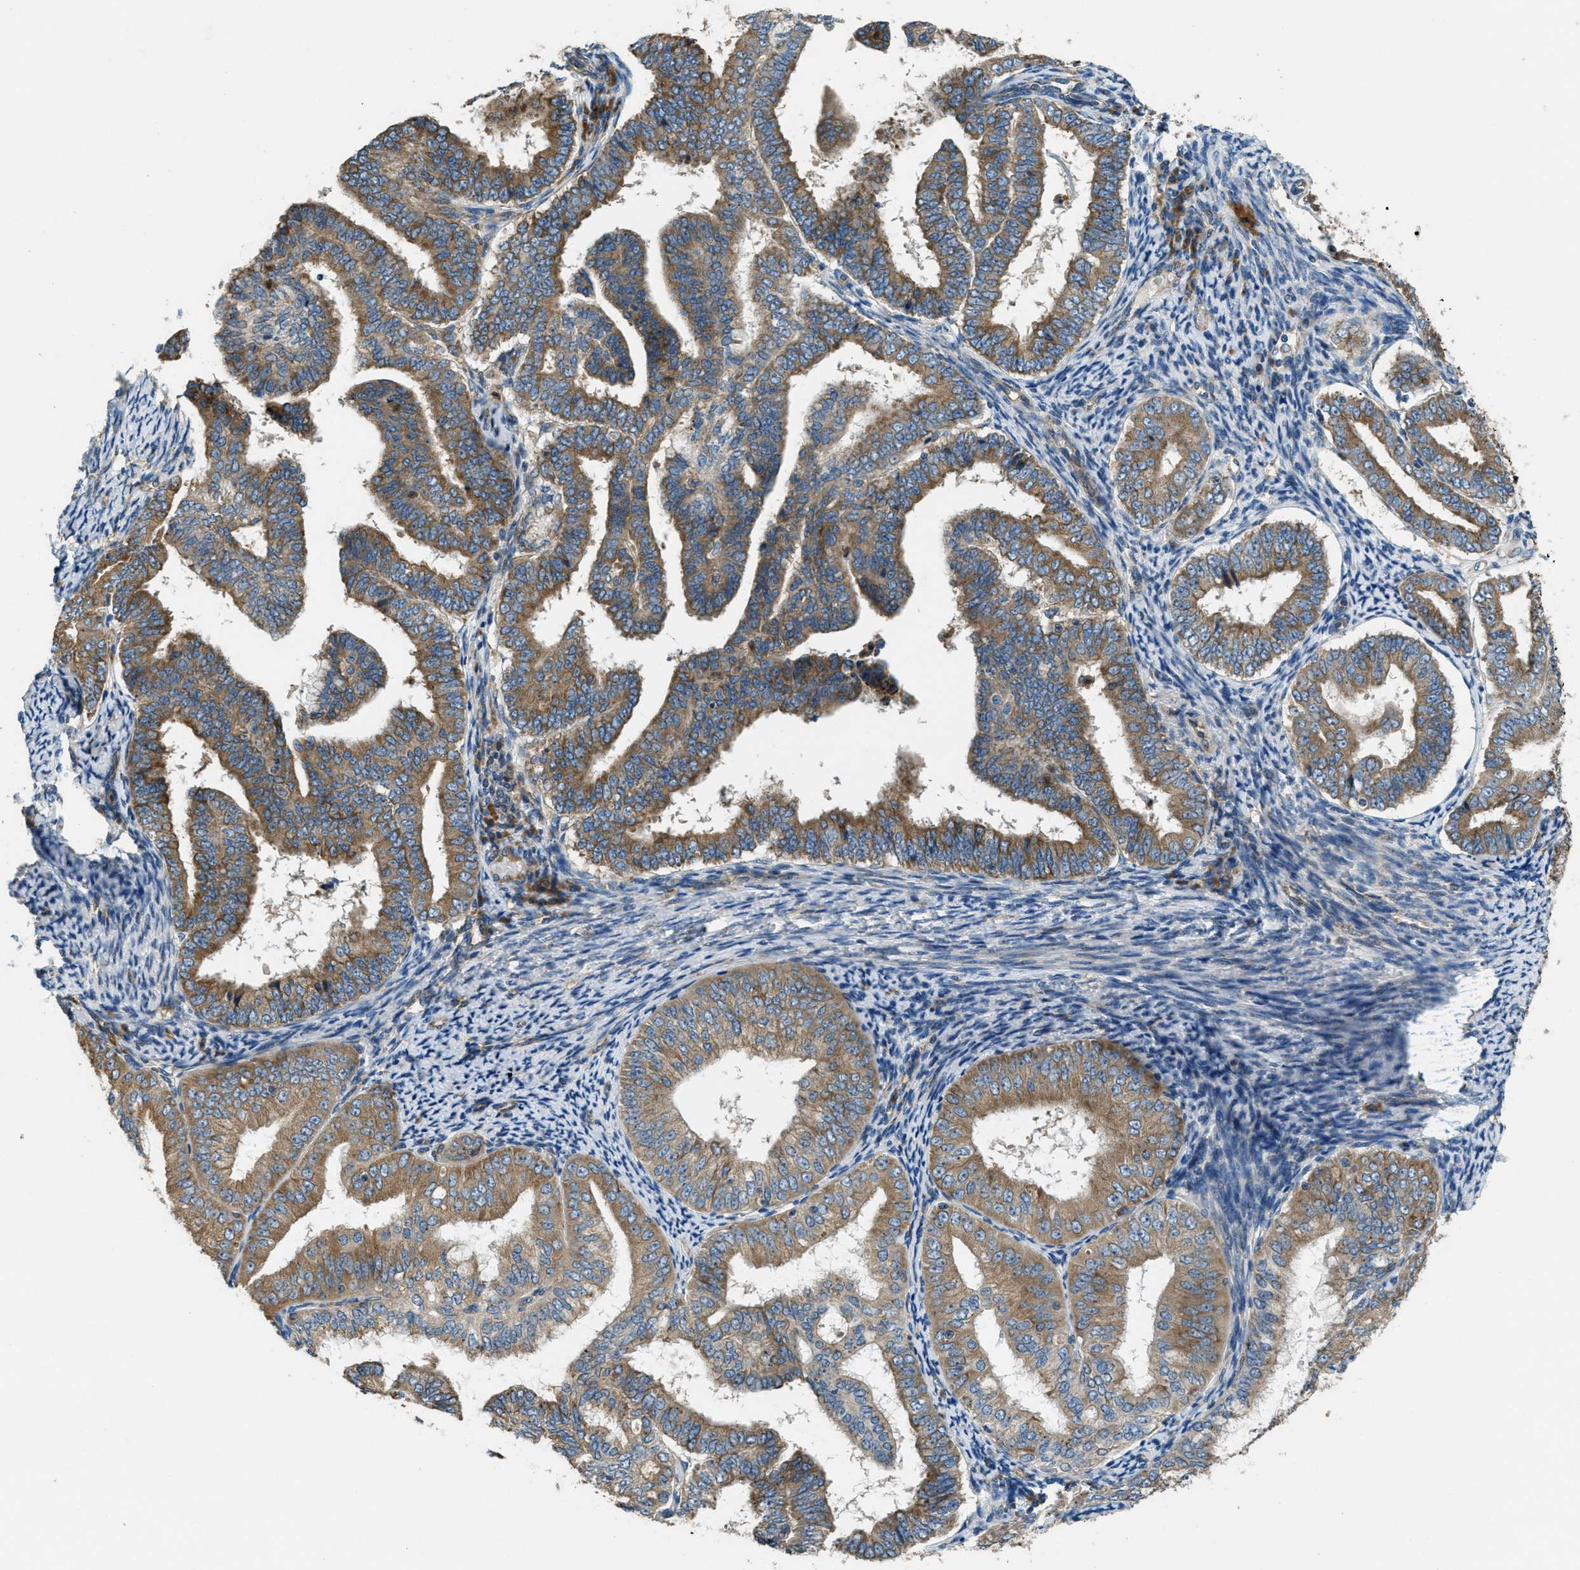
{"staining": {"intensity": "moderate", "quantity": ">75%", "location": "cytoplasmic/membranous"}, "tissue": "endometrial cancer", "cell_type": "Tumor cells", "image_type": "cancer", "snomed": [{"axis": "morphology", "description": "Adenocarcinoma, NOS"}, {"axis": "topography", "description": "Endometrium"}], "caption": "Immunohistochemistry of human endometrial cancer (adenocarcinoma) reveals medium levels of moderate cytoplasmic/membranous staining in approximately >75% of tumor cells.", "gene": "GIMAP8", "patient": {"sex": "female", "age": 63}}